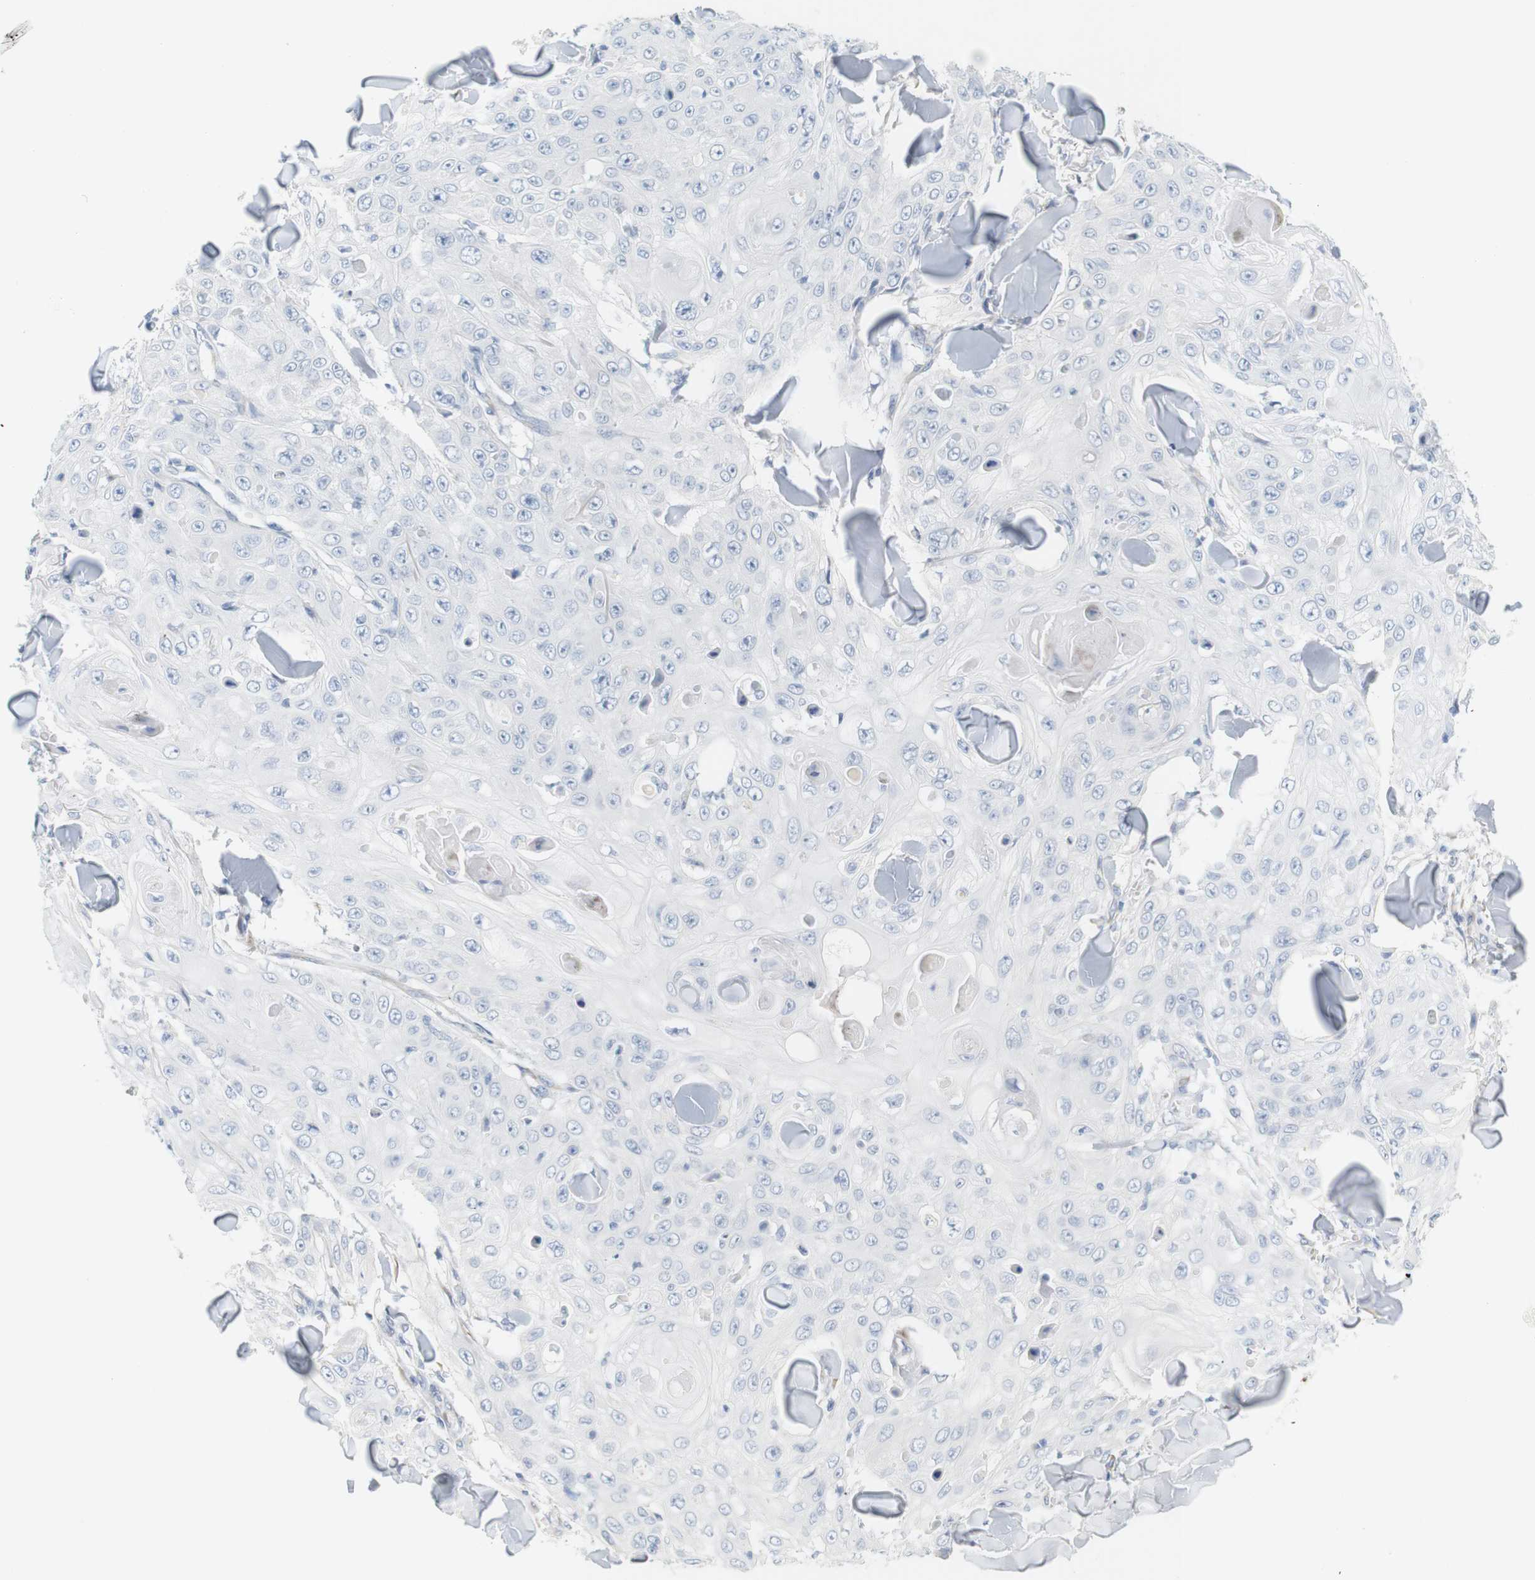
{"staining": {"intensity": "negative", "quantity": "none", "location": "none"}, "tissue": "skin cancer", "cell_type": "Tumor cells", "image_type": "cancer", "snomed": [{"axis": "morphology", "description": "Squamous cell carcinoma, NOS"}, {"axis": "topography", "description": "Skin"}], "caption": "The immunohistochemistry micrograph has no significant expression in tumor cells of skin cancer tissue.", "gene": "RGS9", "patient": {"sex": "male", "age": 86}}